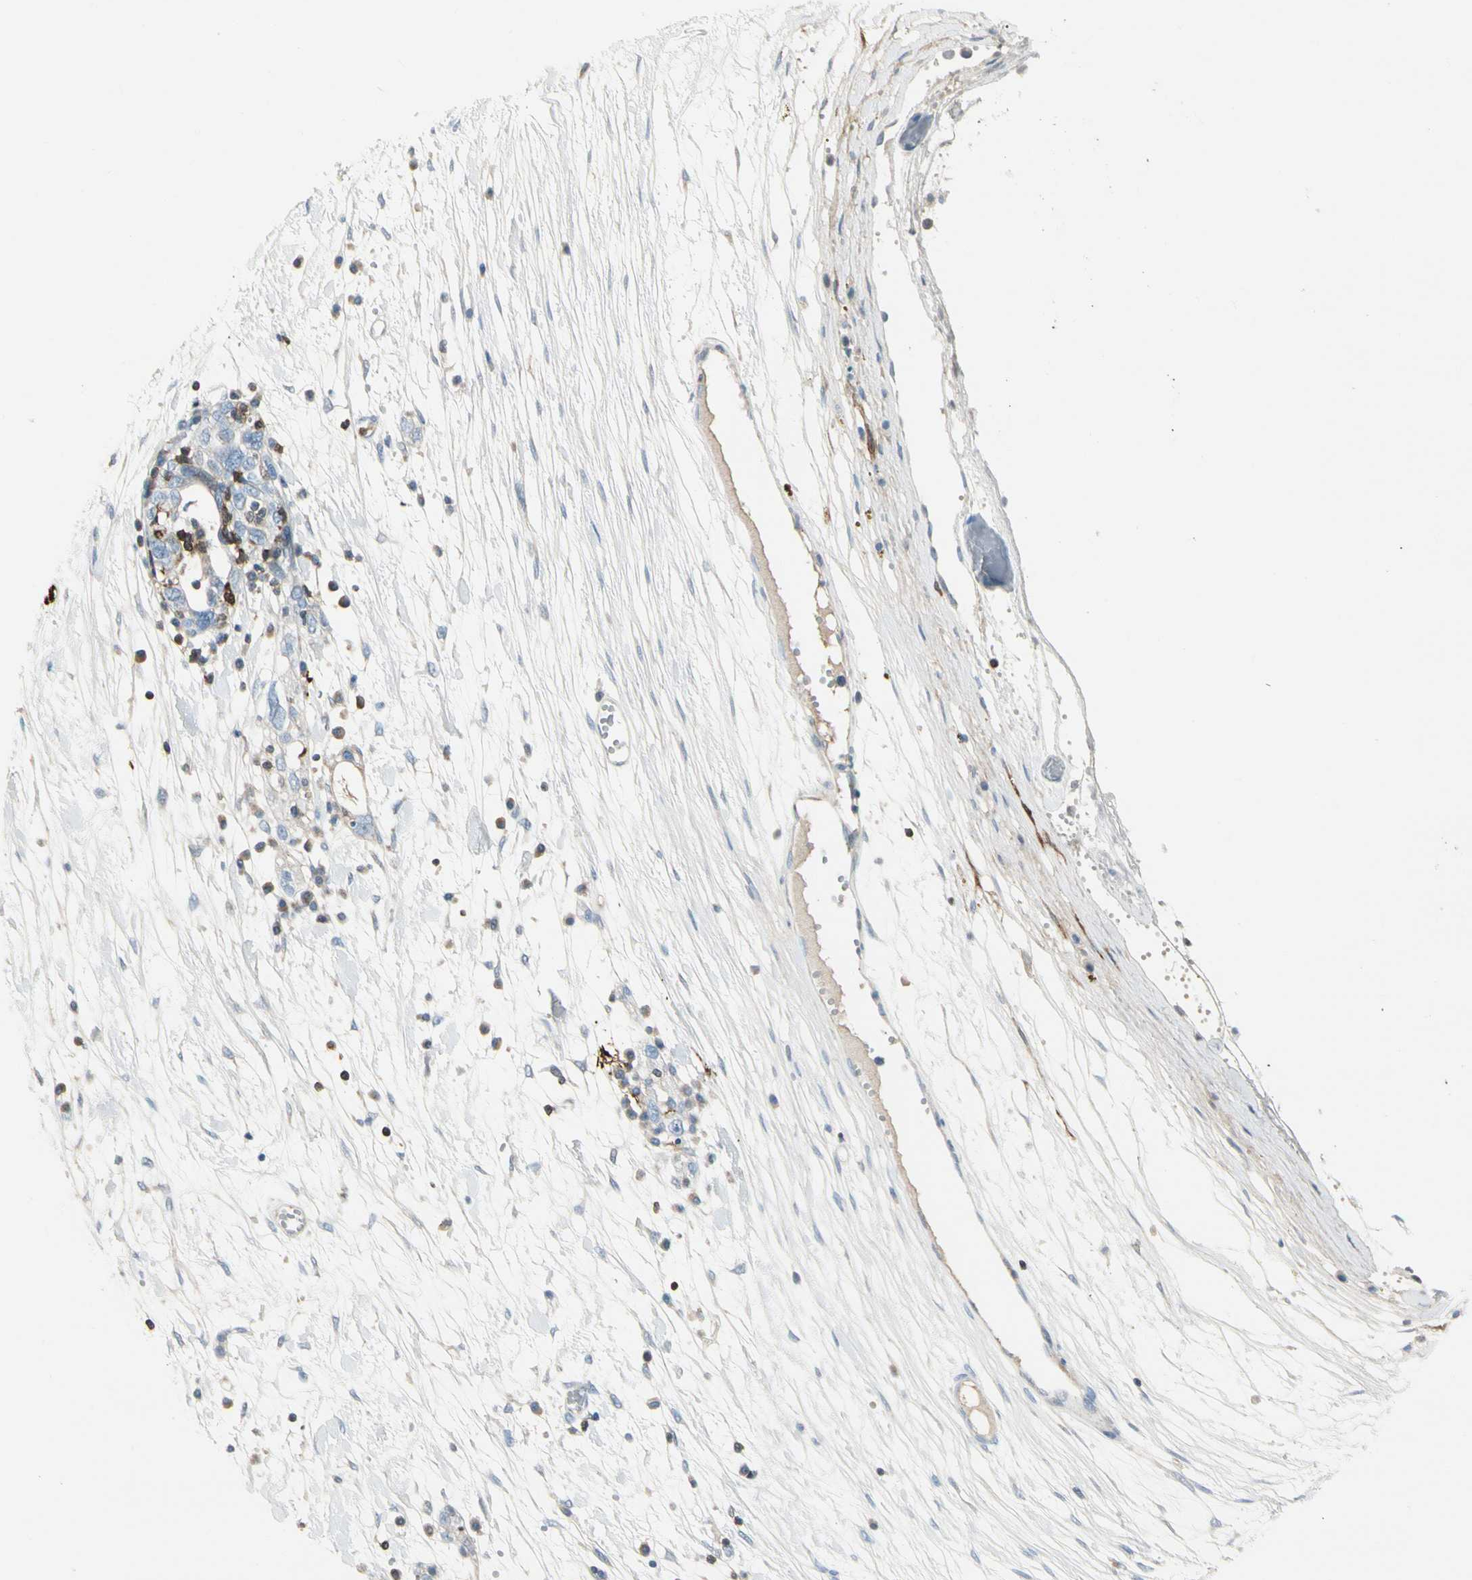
{"staining": {"intensity": "negative", "quantity": "none", "location": "none"}, "tissue": "ovarian cancer", "cell_type": "Tumor cells", "image_type": "cancer", "snomed": [{"axis": "morphology", "description": "Cystadenocarcinoma, serous, NOS"}, {"axis": "topography", "description": "Ovary"}], "caption": "There is no significant staining in tumor cells of ovarian cancer.", "gene": "TRAF1", "patient": {"sex": "female", "age": 71}}